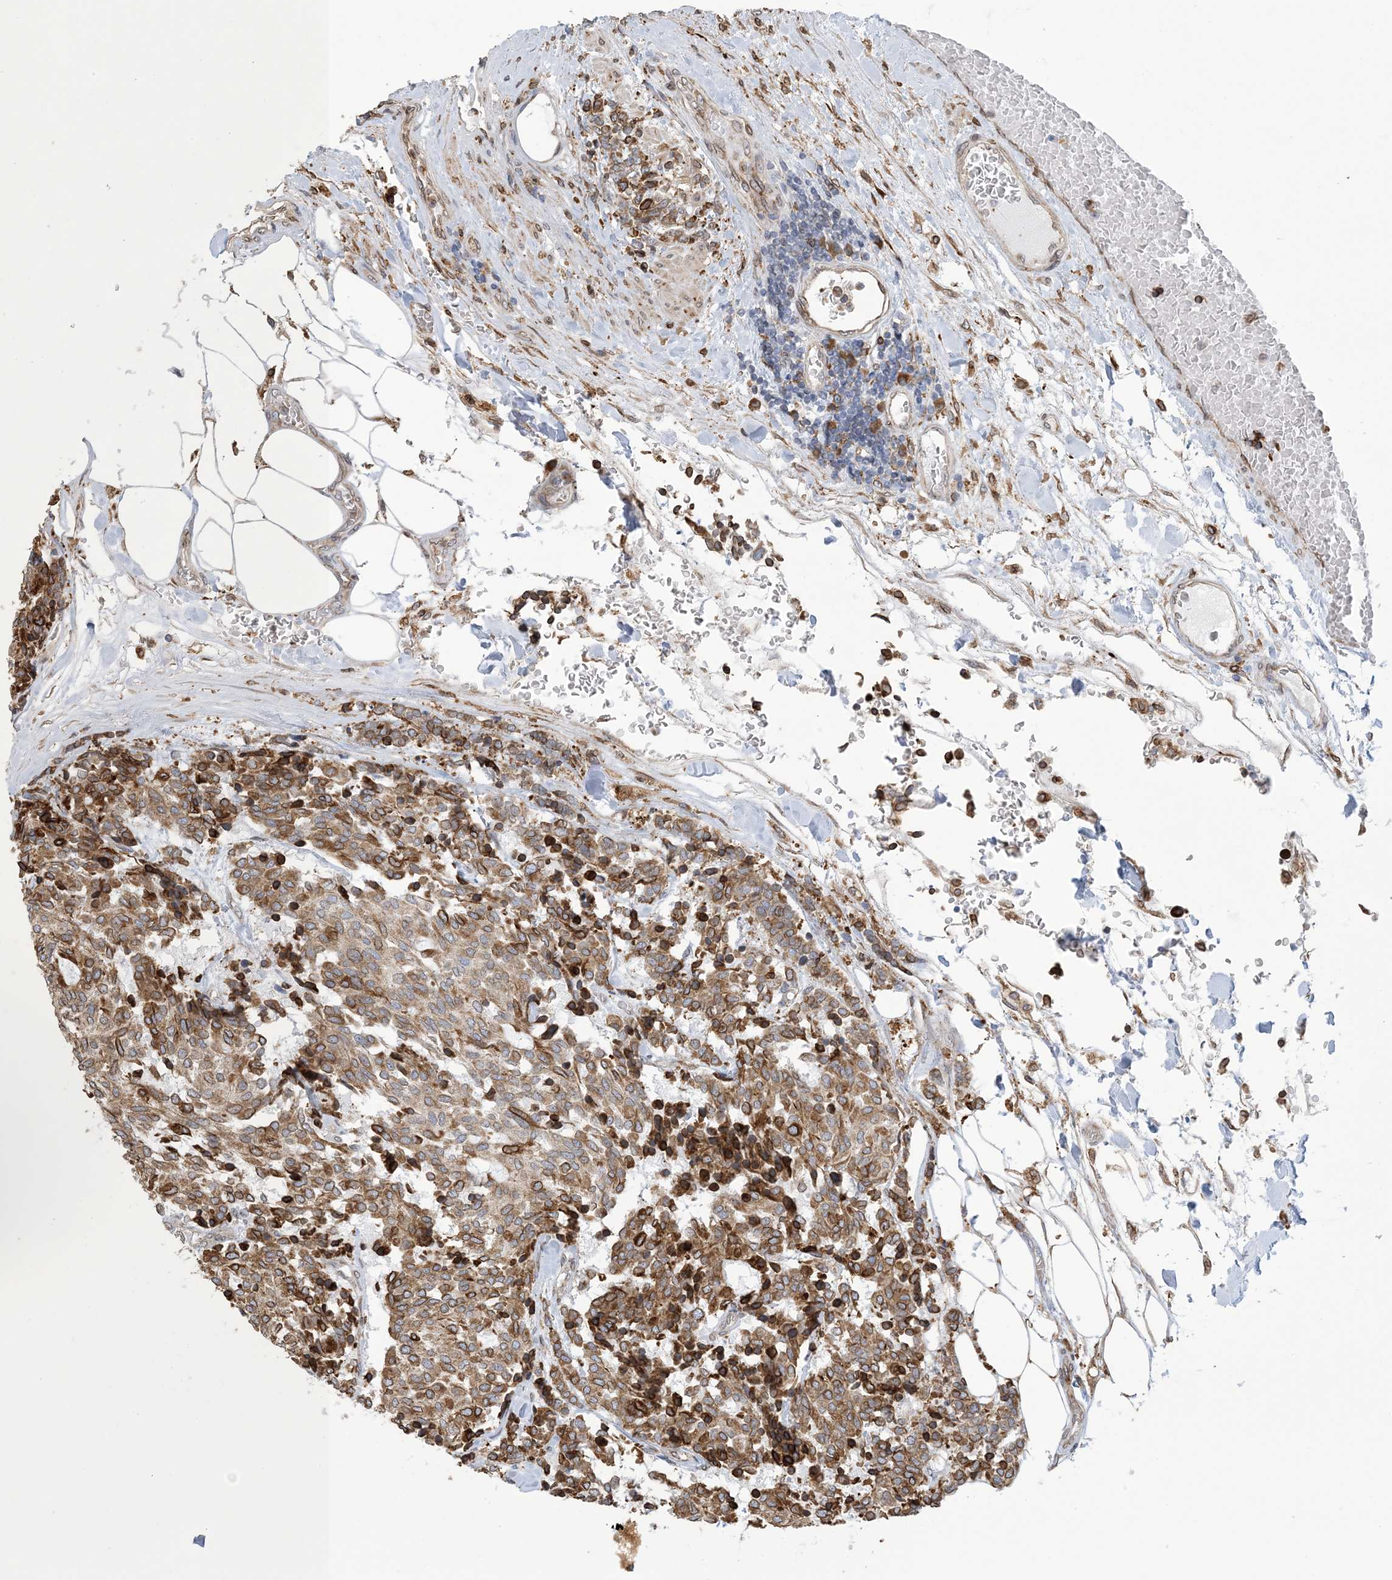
{"staining": {"intensity": "moderate", "quantity": ">75%", "location": "cytoplasmic/membranous"}, "tissue": "carcinoid", "cell_type": "Tumor cells", "image_type": "cancer", "snomed": [{"axis": "morphology", "description": "Carcinoid, malignant, NOS"}, {"axis": "topography", "description": "Pancreas"}], "caption": "The micrograph displays a brown stain indicating the presence of a protein in the cytoplasmic/membranous of tumor cells in malignant carcinoid.", "gene": "SHANK1", "patient": {"sex": "female", "age": 54}}